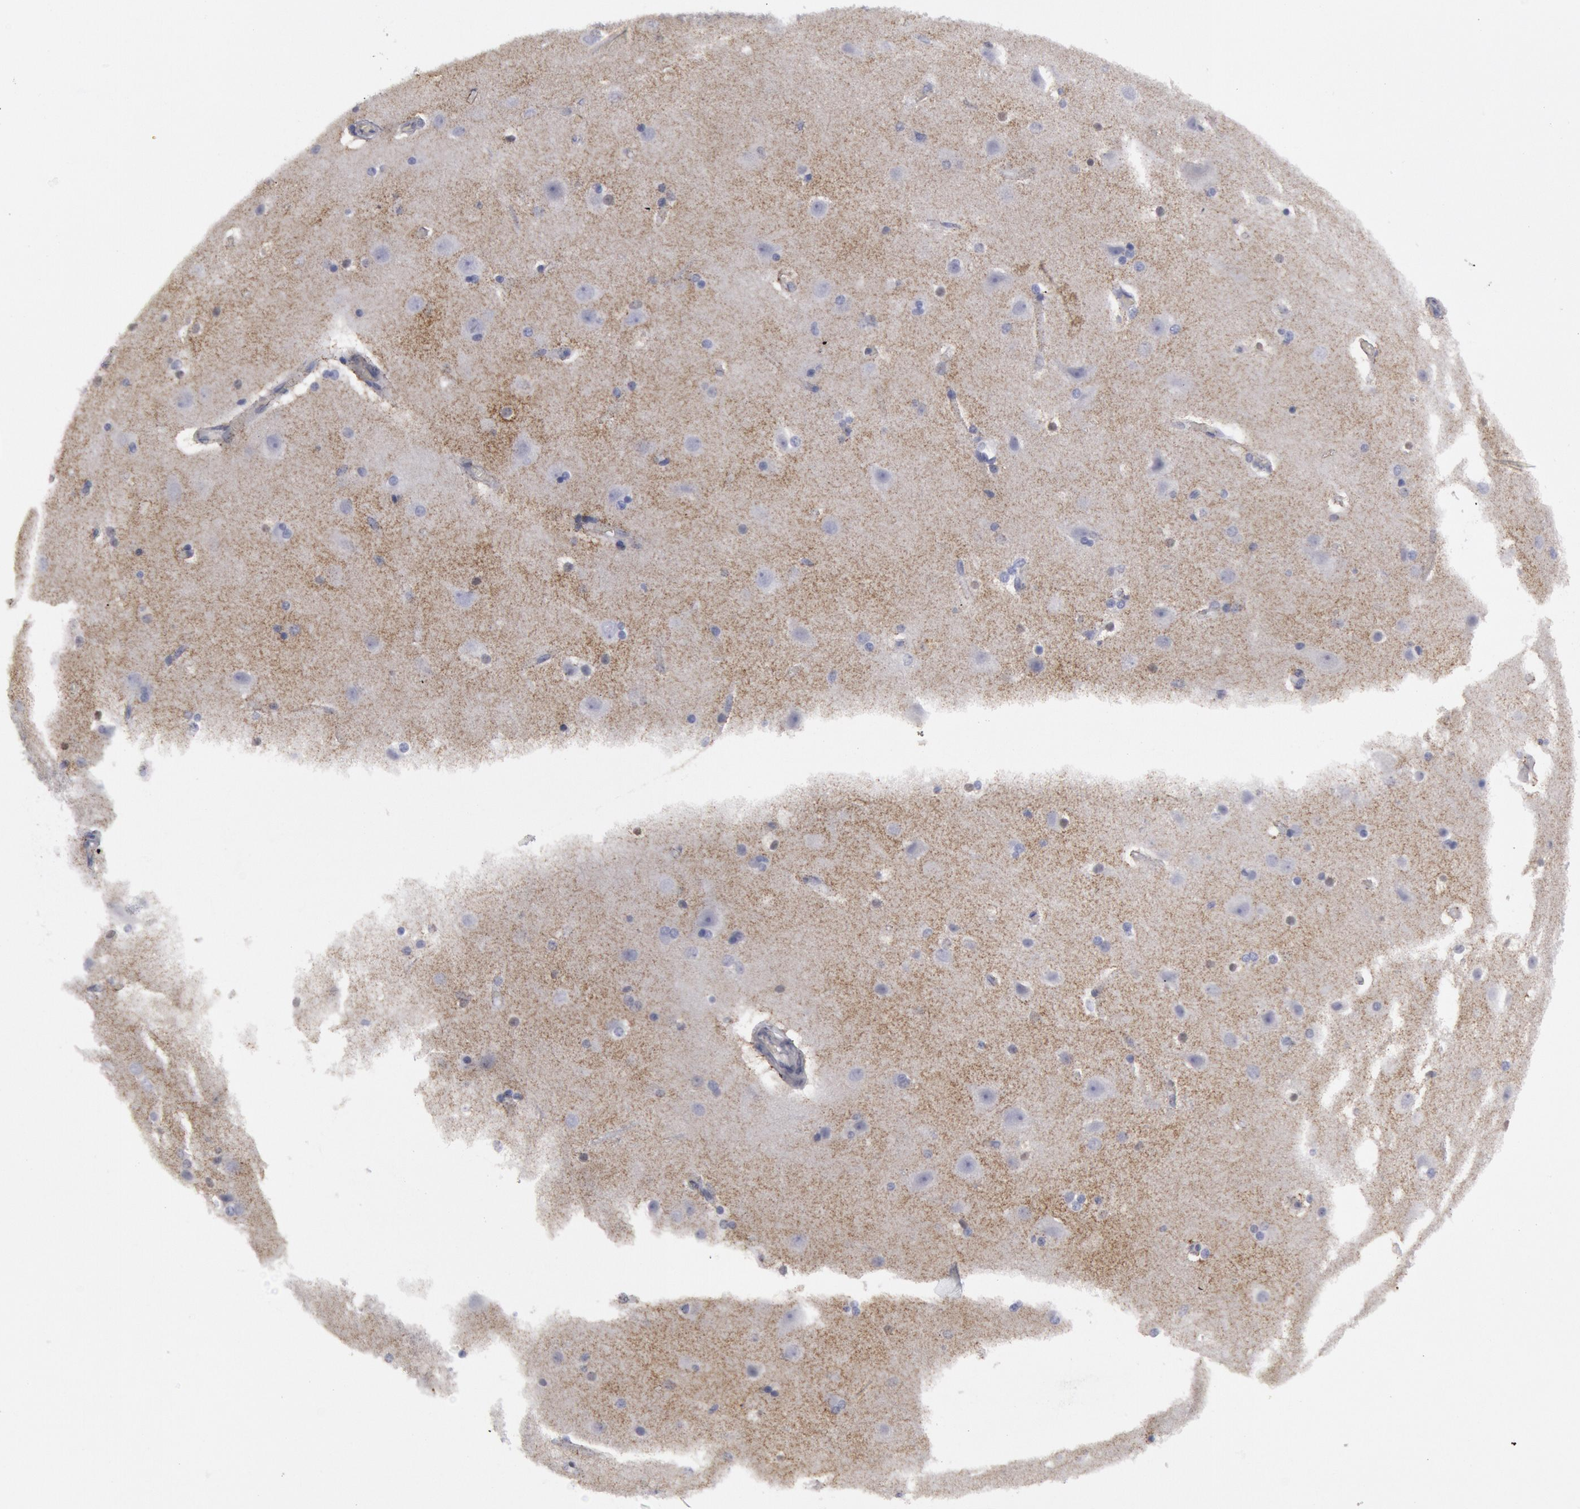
{"staining": {"intensity": "negative", "quantity": "none", "location": "none"}, "tissue": "cerebral cortex", "cell_type": "Endothelial cells", "image_type": "normal", "snomed": [{"axis": "morphology", "description": "Normal tissue, NOS"}, {"axis": "topography", "description": "Cerebral cortex"}], "caption": "This is an immunohistochemistry (IHC) micrograph of normal cerebral cortex. There is no expression in endothelial cells.", "gene": "FHL1", "patient": {"sex": "female", "age": 54}}